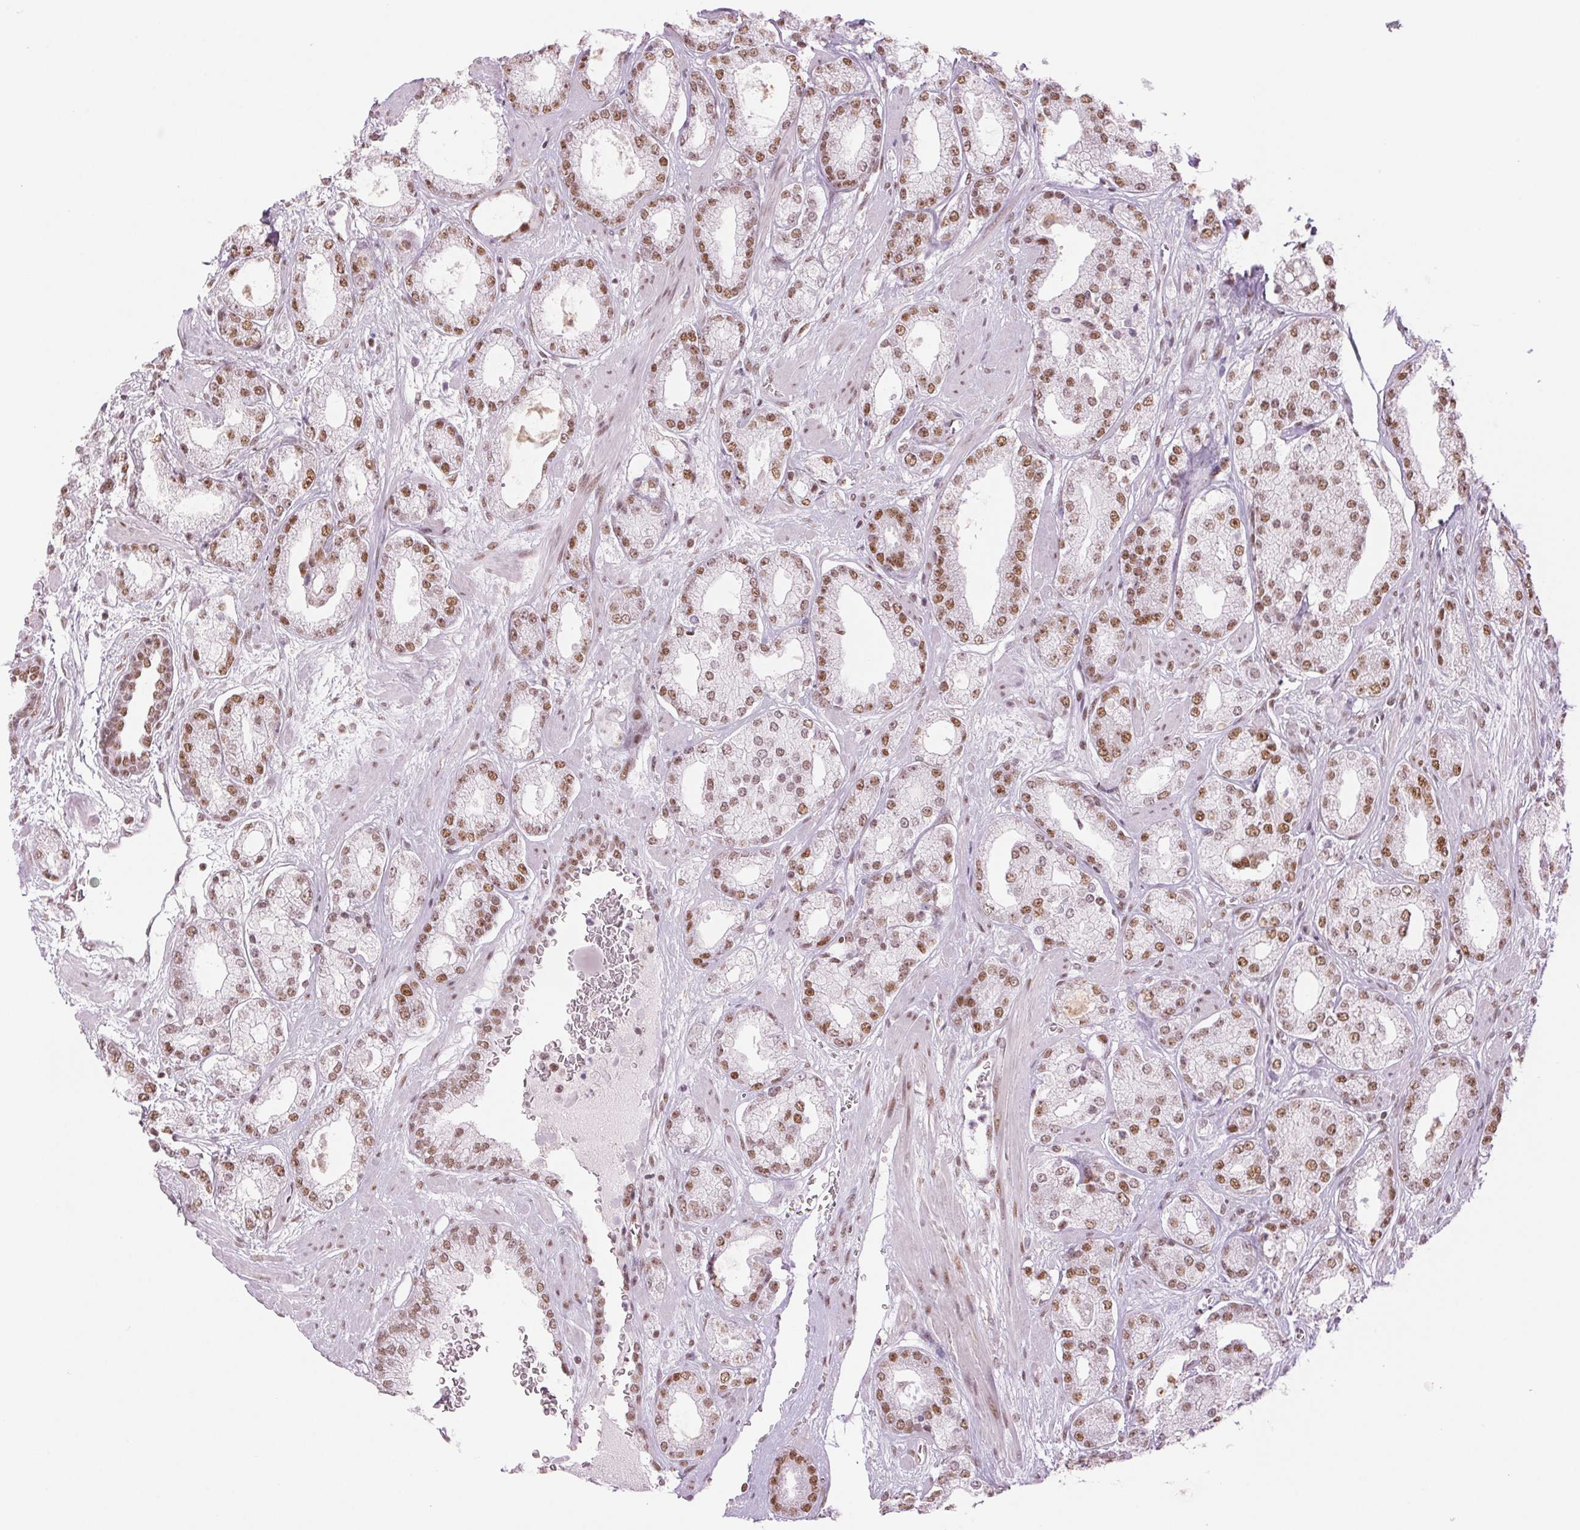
{"staining": {"intensity": "moderate", "quantity": "25%-75%", "location": "nuclear"}, "tissue": "prostate cancer", "cell_type": "Tumor cells", "image_type": "cancer", "snomed": [{"axis": "morphology", "description": "Adenocarcinoma, High grade"}, {"axis": "topography", "description": "Prostate"}], "caption": "An image showing moderate nuclear expression in about 25%-75% of tumor cells in prostate cancer (high-grade adenocarcinoma), as visualized by brown immunohistochemical staining.", "gene": "ZFR2", "patient": {"sex": "male", "age": 64}}